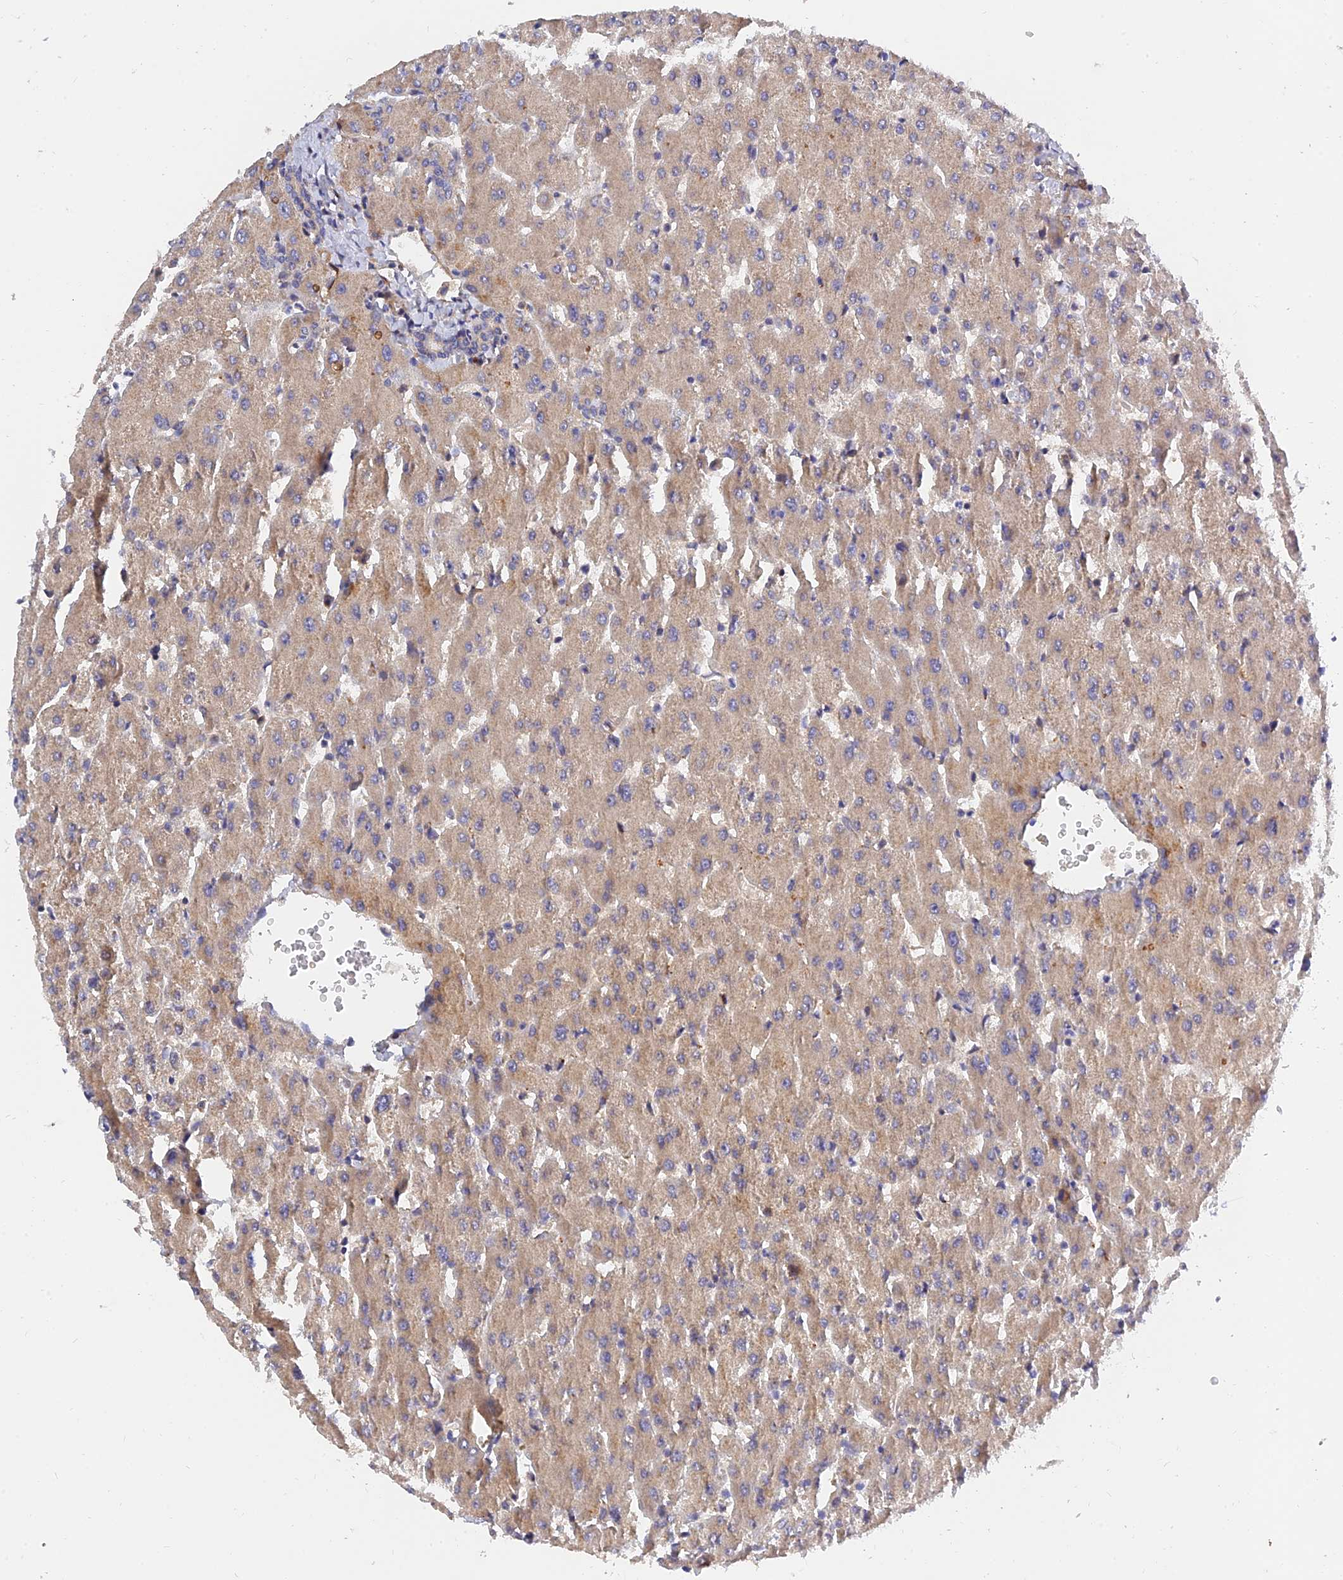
{"staining": {"intensity": "negative", "quantity": "none", "location": "none"}, "tissue": "liver", "cell_type": "Cholangiocytes", "image_type": "normal", "snomed": [{"axis": "morphology", "description": "Normal tissue, NOS"}, {"axis": "topography", "description": "Liver"}], "caption": "The immunohistochemistry (IHC) photomicrograph has no significant staining in cholangiocytes of liver. (Brightfield microscopy of DAB (3,3'-diaminobenzidine) immunohistochemistry (IHC) at high magnification).", "gene": "MRPL35", "patient": {"sex": "female", "age": 63}}